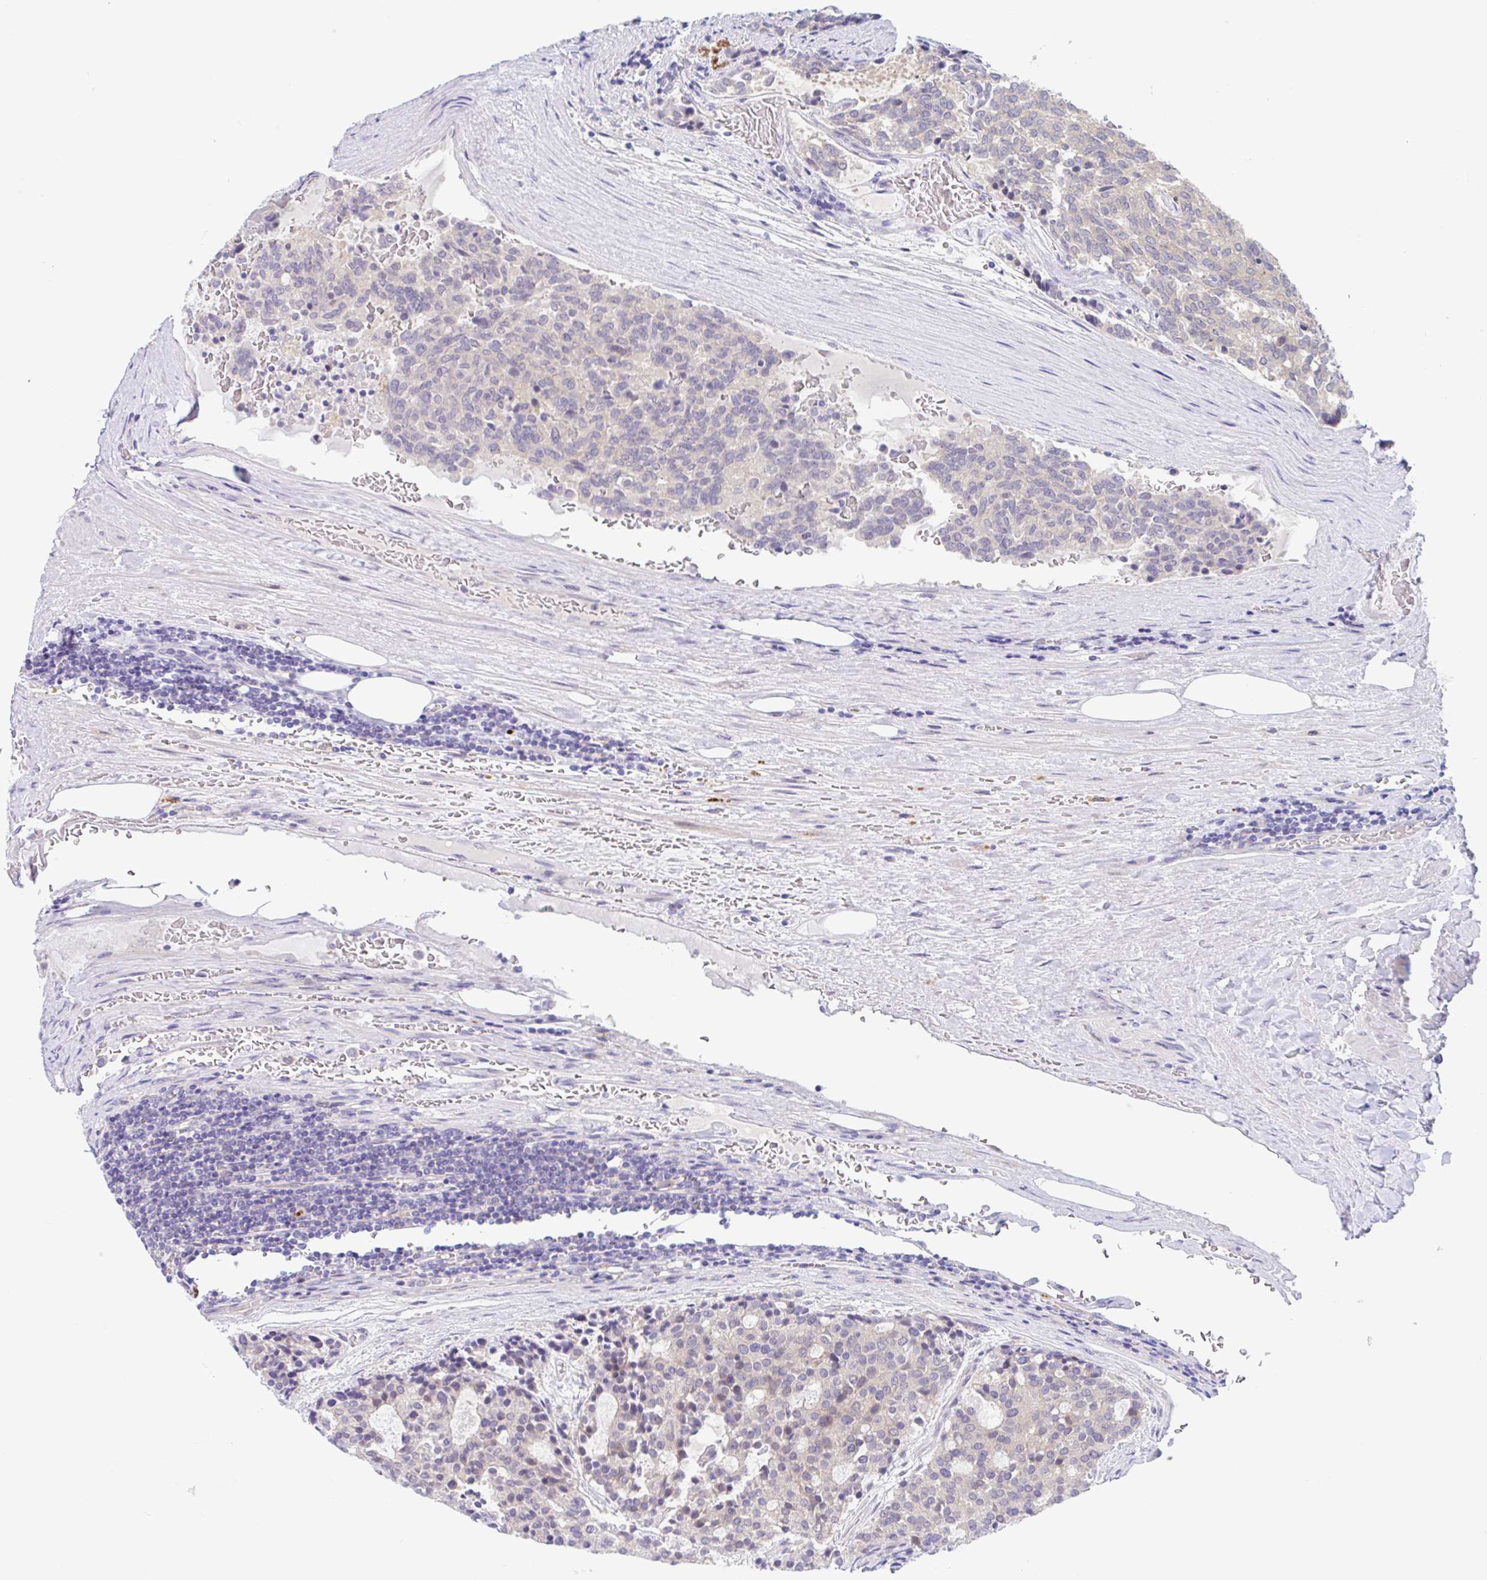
{"staining": {"intensity": "negative", "quantity": "none", "location": "none"}, "tissue": "carcinoid", "cell_type": "Tumor cells", "image_type": "cancer", "snomed": [{"axis": "morphology", "description": "Carcinoid, malignant, NOS"}, {"axis": "topography", "description": "Pancreas"}], "caption": "Immunohistochemistry image of human carcinoid stained for a protein (brown), which exhibits no staining in tumor cells.", "gene": "TMEM86A", "patient": {"sex": "female", "age": 54}}